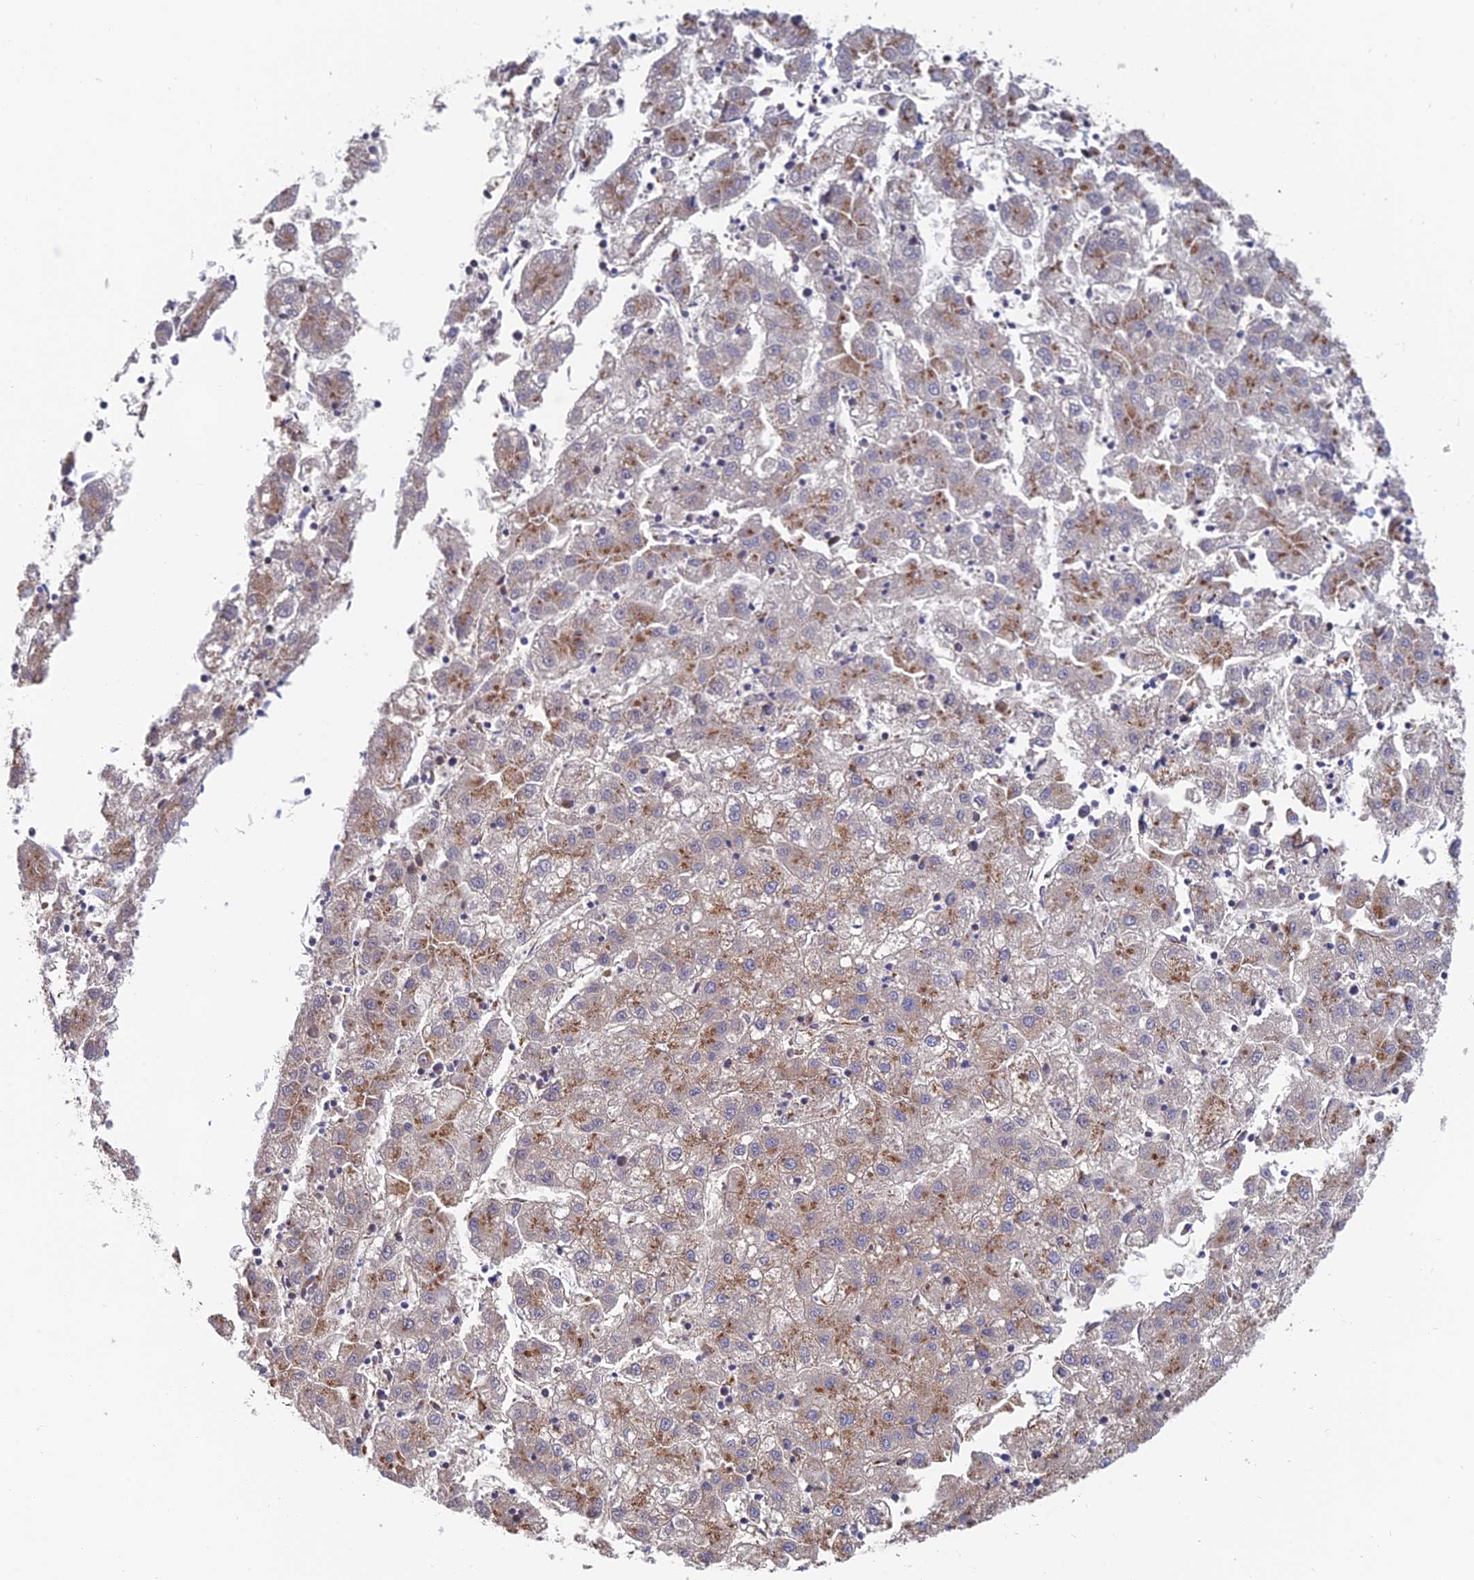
{"staining": {"intensity": "moderate", "quantity": "25%-75%", "location": "cytoplasmic/membranous"}, "tissue": "liver cancer", "cell_type": "Tumor cells", "image_type": "cancer", "snomed": [{"axis": "morphology", "description": "Carcinoma, Hepatocellular, NOS"}, {"axis": "topography", "description": "Liver"}], "caption": "The micrograph displays immunohistochemical staining of liver cancer (hepatocellular carcinoma). There is moderate cytoplasmic/membranous positivity is identified in approximately 25%-75% of tumor cells.", "gene": "HS2ST1", "patient": {"sex": "male", "age": 72}}